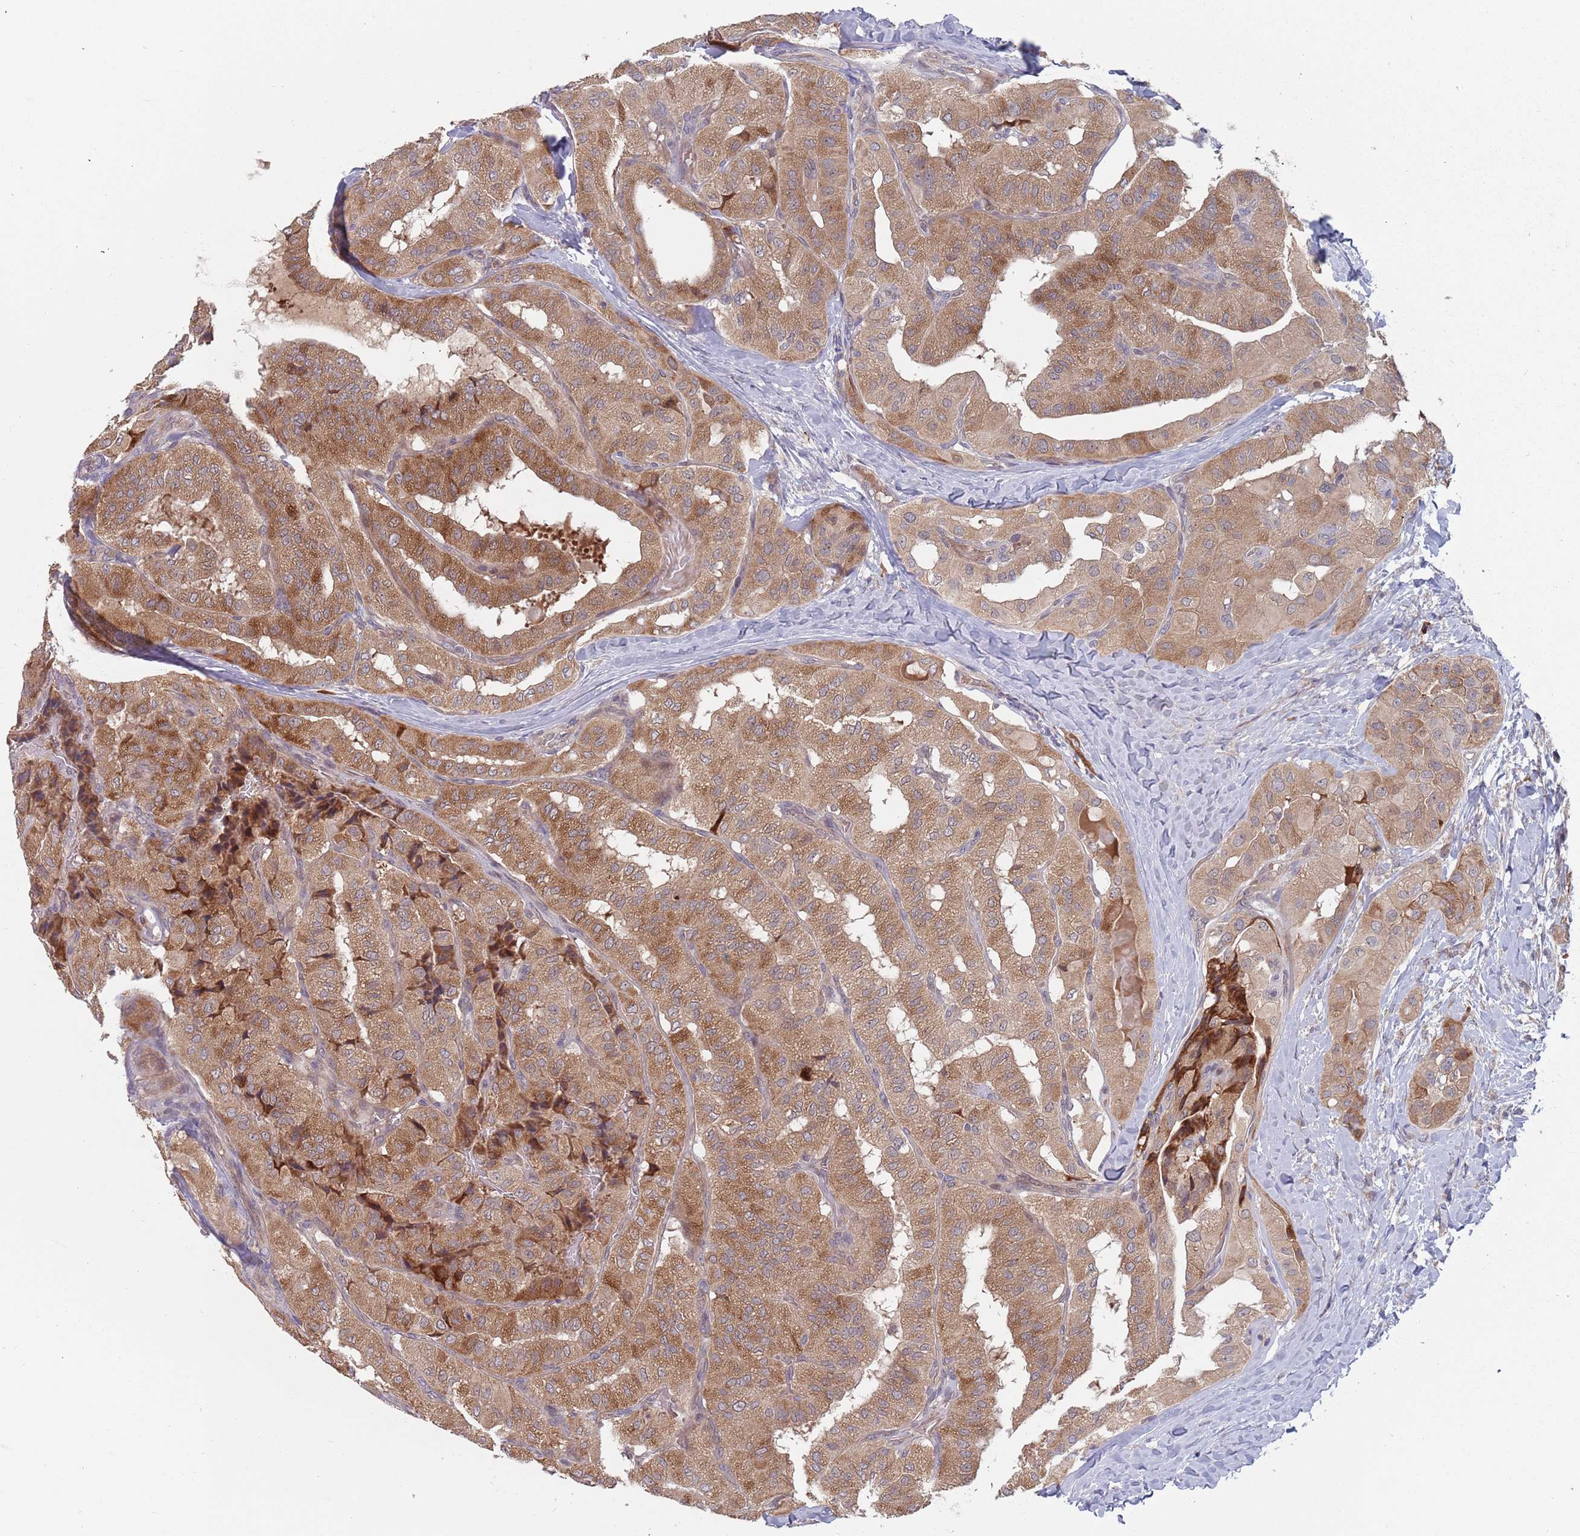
{"staining": {"intensity": "moderate", "quantity": ">75%", "location": "cytoplasmic/membranous"}, "tissue": "thyroid cancer", "cell_type": "Tumor cells", "image_type": "cancer", "snomed": [{"axis": "morphology", "description": "Normal tissue, NOS"}, {"axis": "morphology", "description": "Papillary adenocarcinoma, NOS"}, {"axis": "topography", "description": "Thyroid gland"}], "caption": "Protein expression analysis of thyroid papillary adenocarcinoma demonstrates moderate cytoplasmic/membranous positivity in about >75% of tumor cells.", "gene": "ZNF140", "patient": {"sex": "female", "age": 59}}